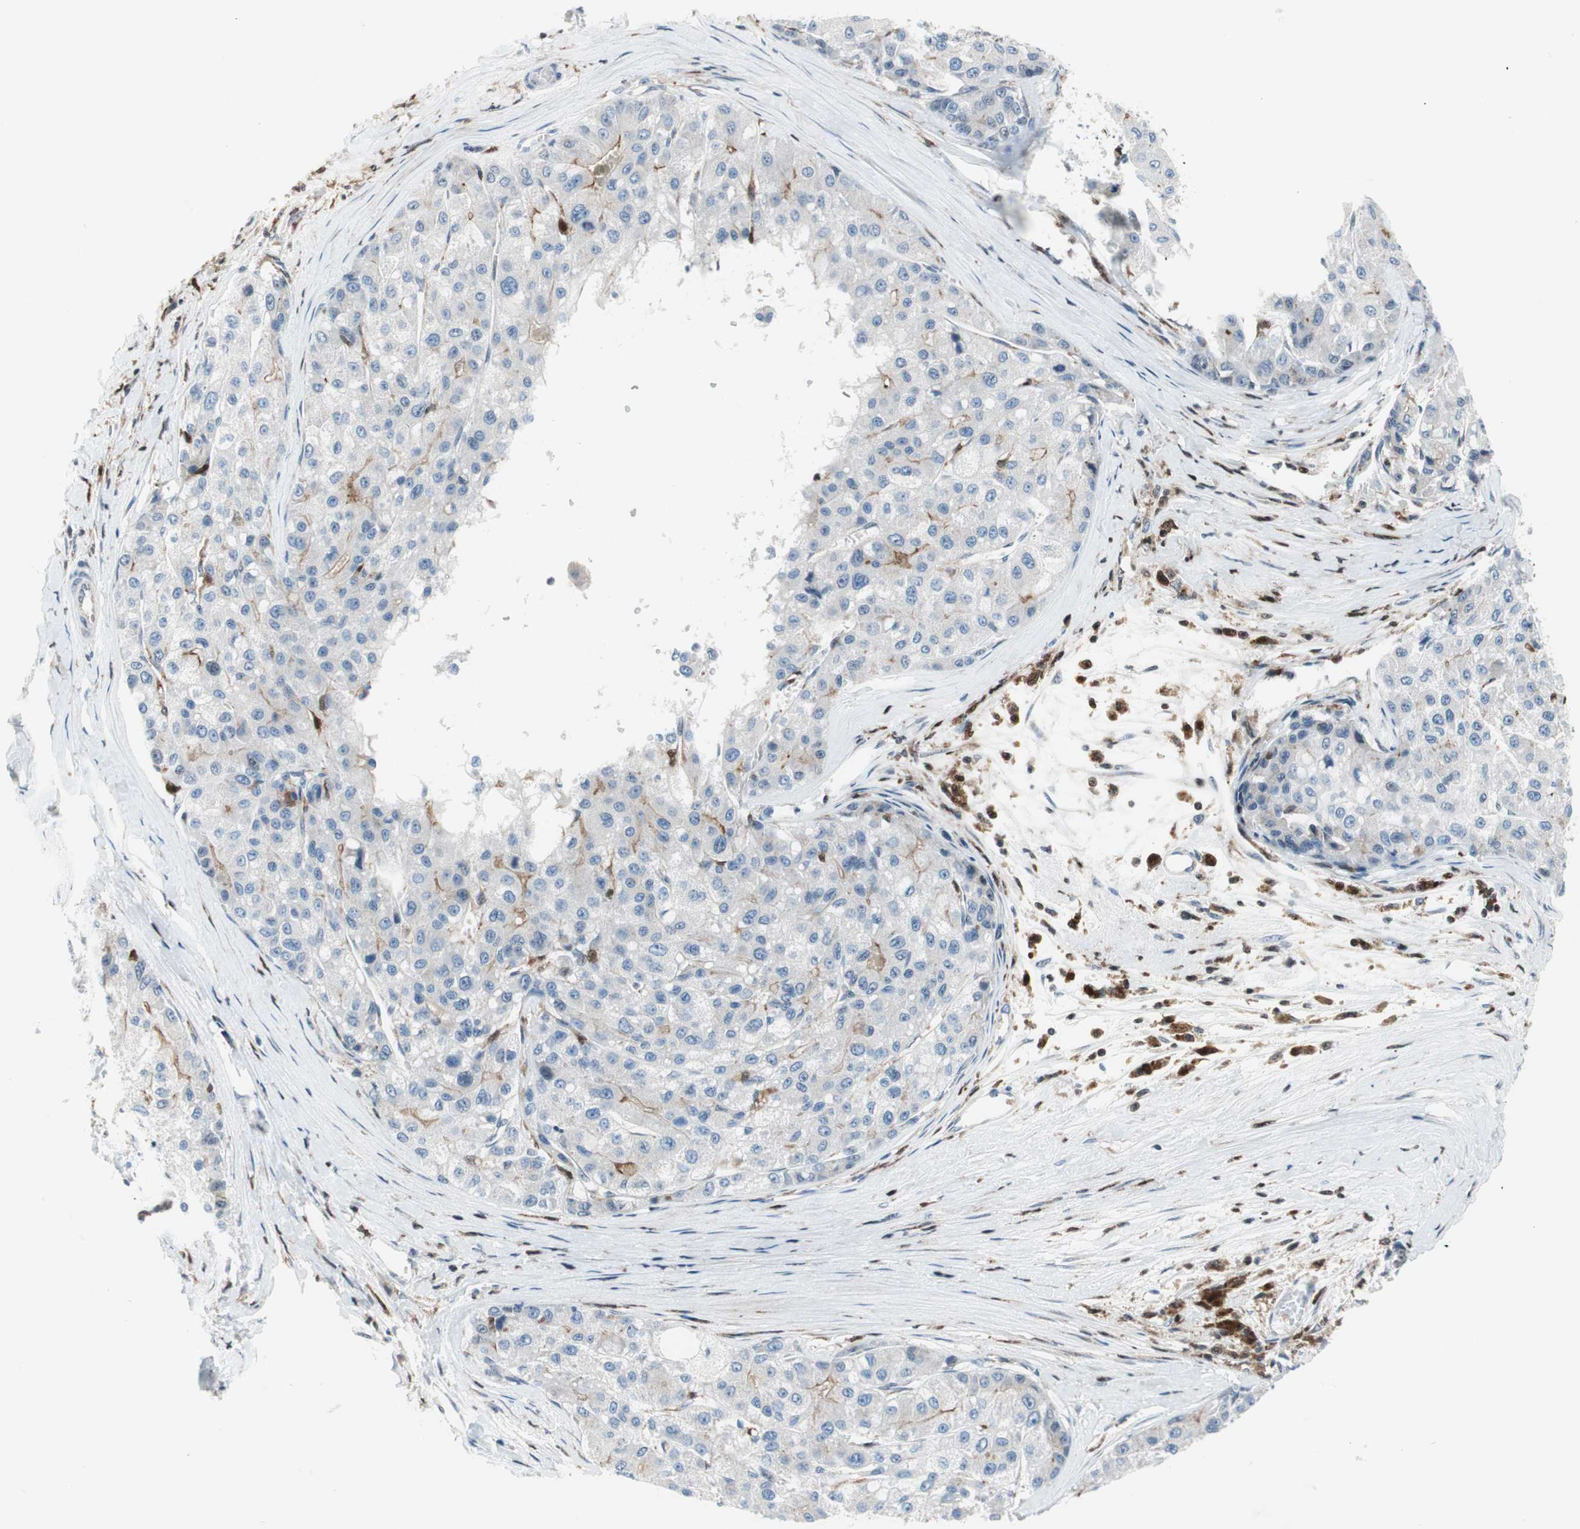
{"staining": {"intensity": "negative", "quantity": "none", "location": "none"}, "tissue": "liver cancer", "cell_type": "Tumor cells", "image_type": "cancer", "snomed": [{"axis": "morphology", "description": "Carcinoma, Hepatocellular, NOS"}, {"axis": "topography", "description": "Liver"}], "caption": "Tumor cells are negative for brown protein staining in liver cancer (hepatocellular carcinoma).", "gene": "RGS10", "patient": {"sex": "male", "age": 80}}